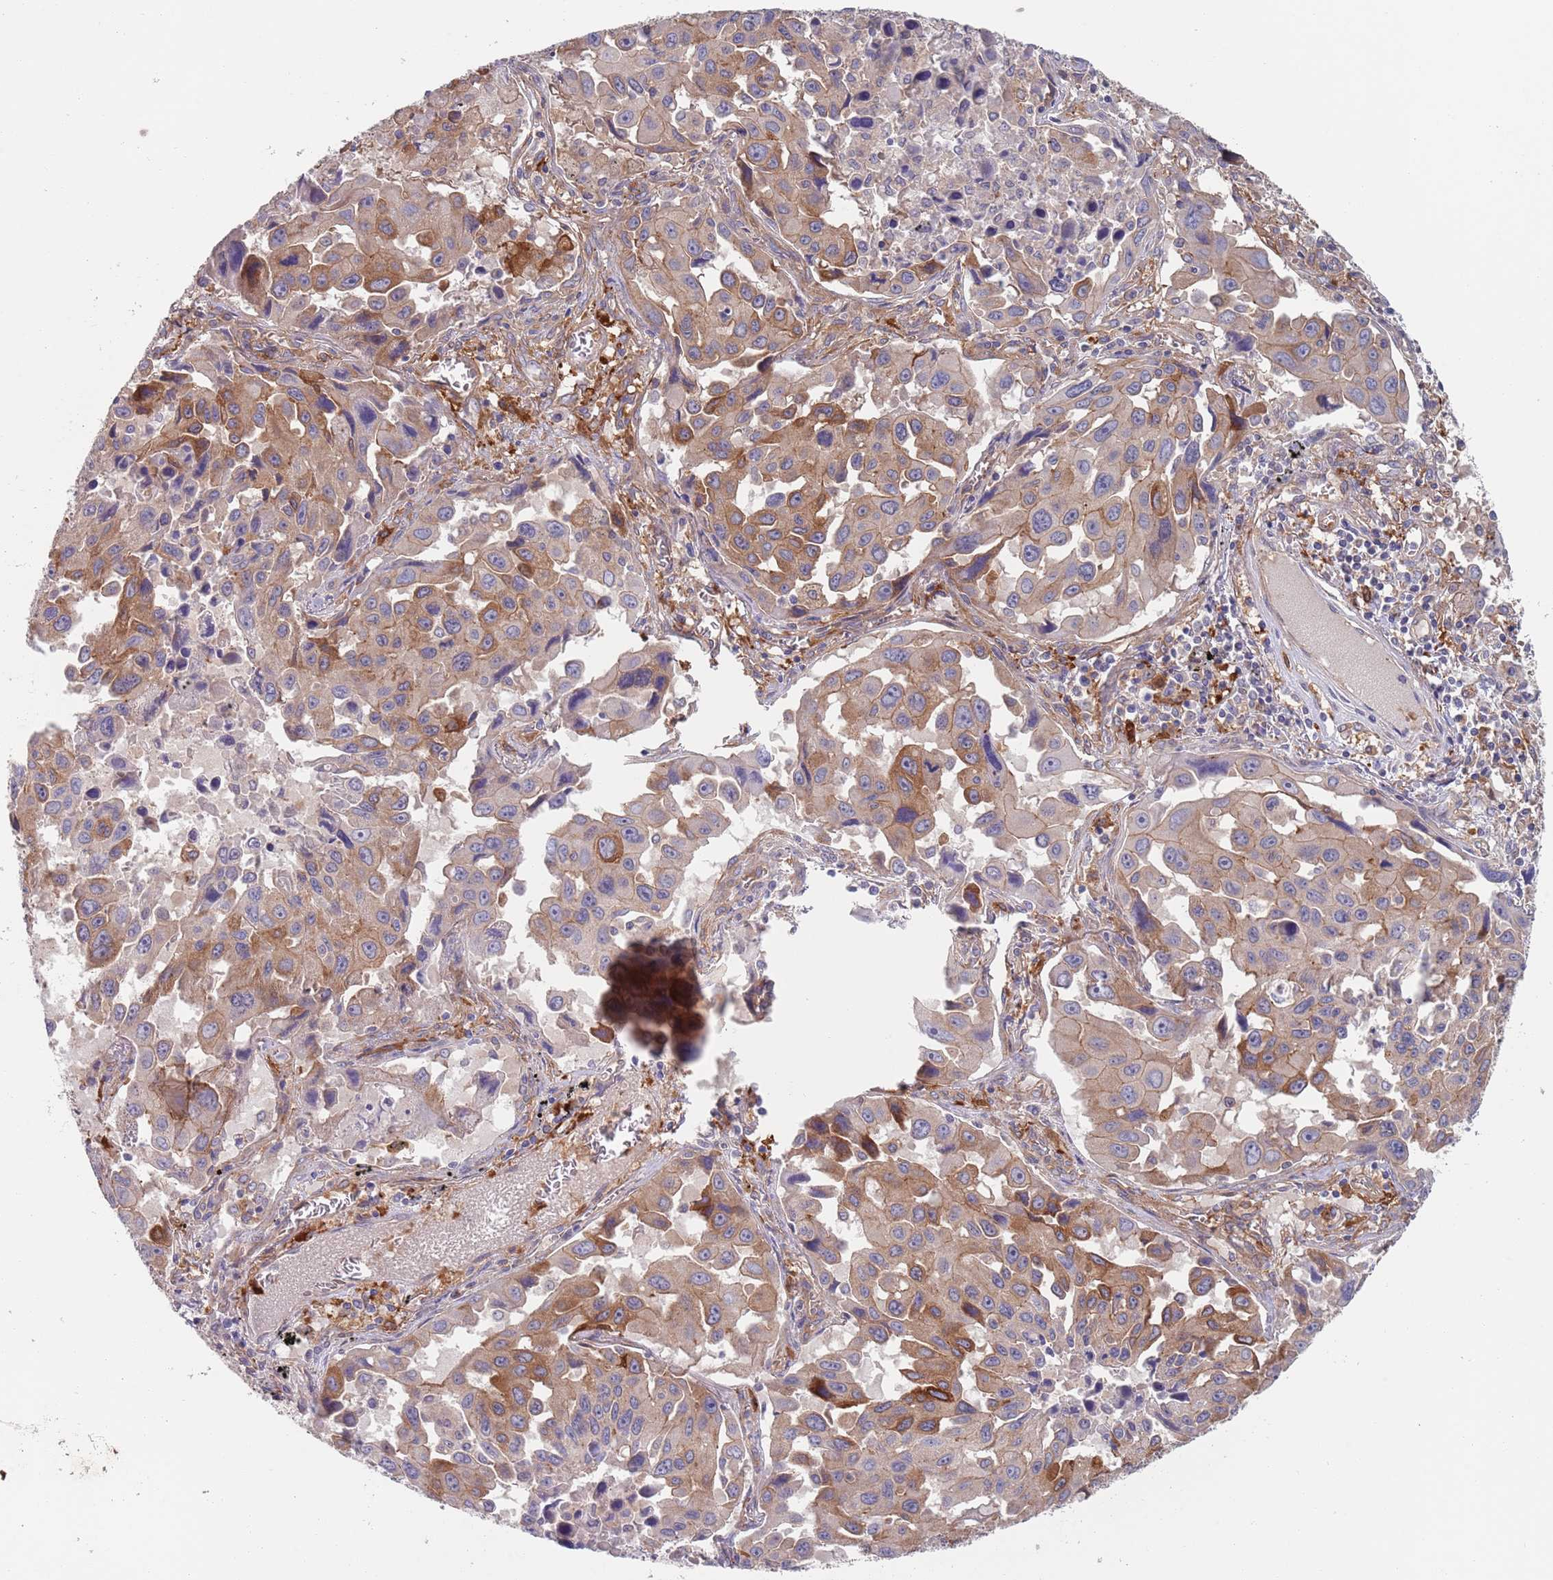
{"staining": {"intensity": "moderate", "quantity": "25%-75%", "location": "cytoplasmic/membranous"}, "tissue": "lung cancer", "cell_type": "Tumor cells", "image_type": "cancer", "snomed": [{"axis": "morphology", "description": "Adenocarcinoma, NOS"}, {"axis": "topography", "description": "Lung"}], "caption": "Immunohistochemical staining of human lung adenocarcinoma displays moderate cytoplasmic/membranous protein staining in approximately 25%-75% of tumor cells.", "gene": "APPL2", "patient": {"sex": "male", "age": 66}}